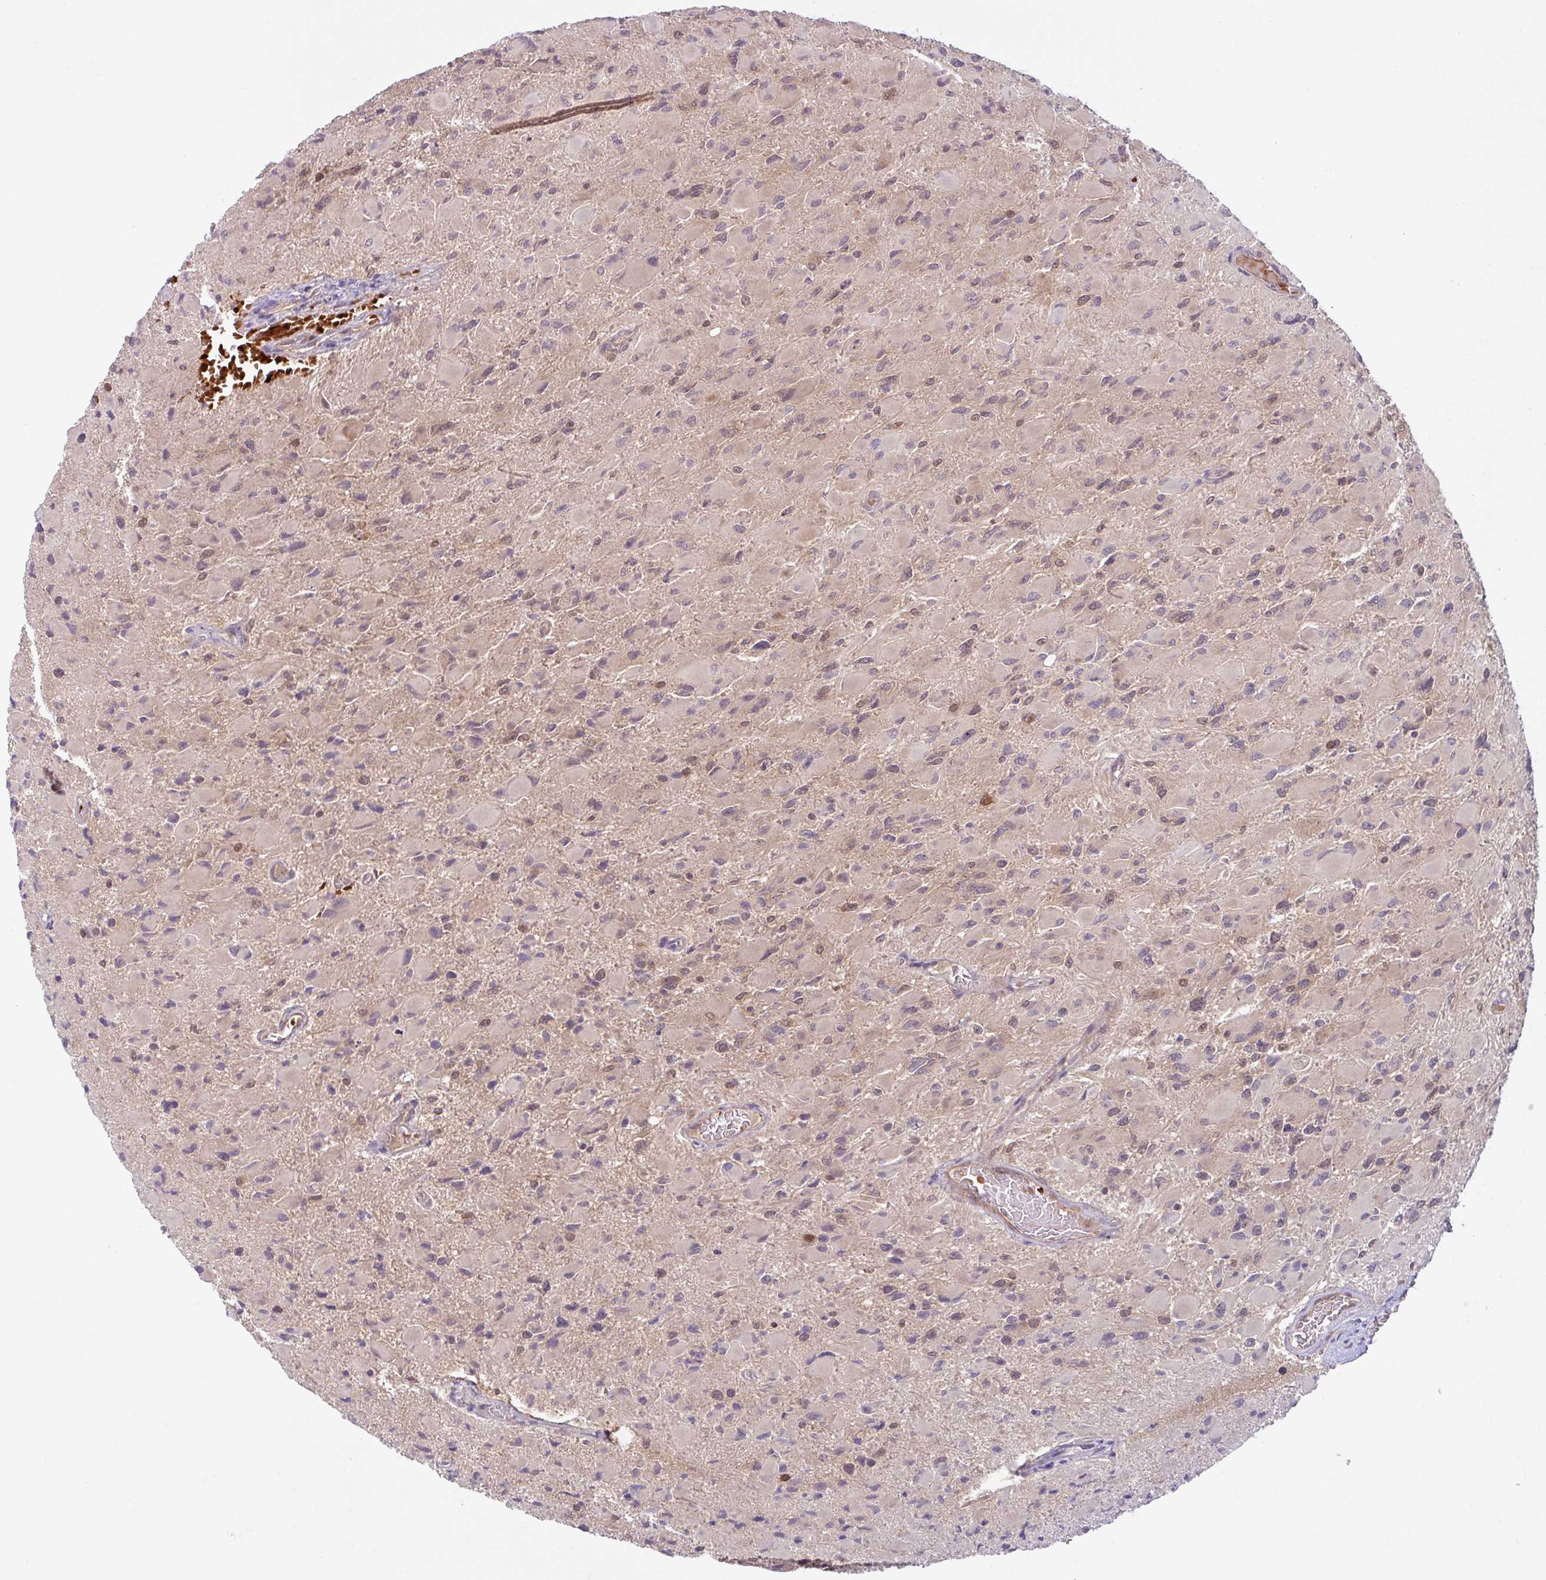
{"staining": {"intensity": "weak", "quantity": "<25%", "location": "cytoplasmic/membranous,nuclear"}, "tissue": "glioma", "cell_type": "Tumor cells", "image_type": "cancer", "snomed": [{"axis": "morphology", "description": "Glioma, malignant, High grade"}, {"axis": "topography", "description": "Cerebral cortex"}], "caption": "Human malignant glioma (high-grade) stained for a protein using immunohistochemistry (IHC) exhibits no staining in tumor cells.", "gene": "HMBS", "patient": {"sex": "female", "age": 36}}